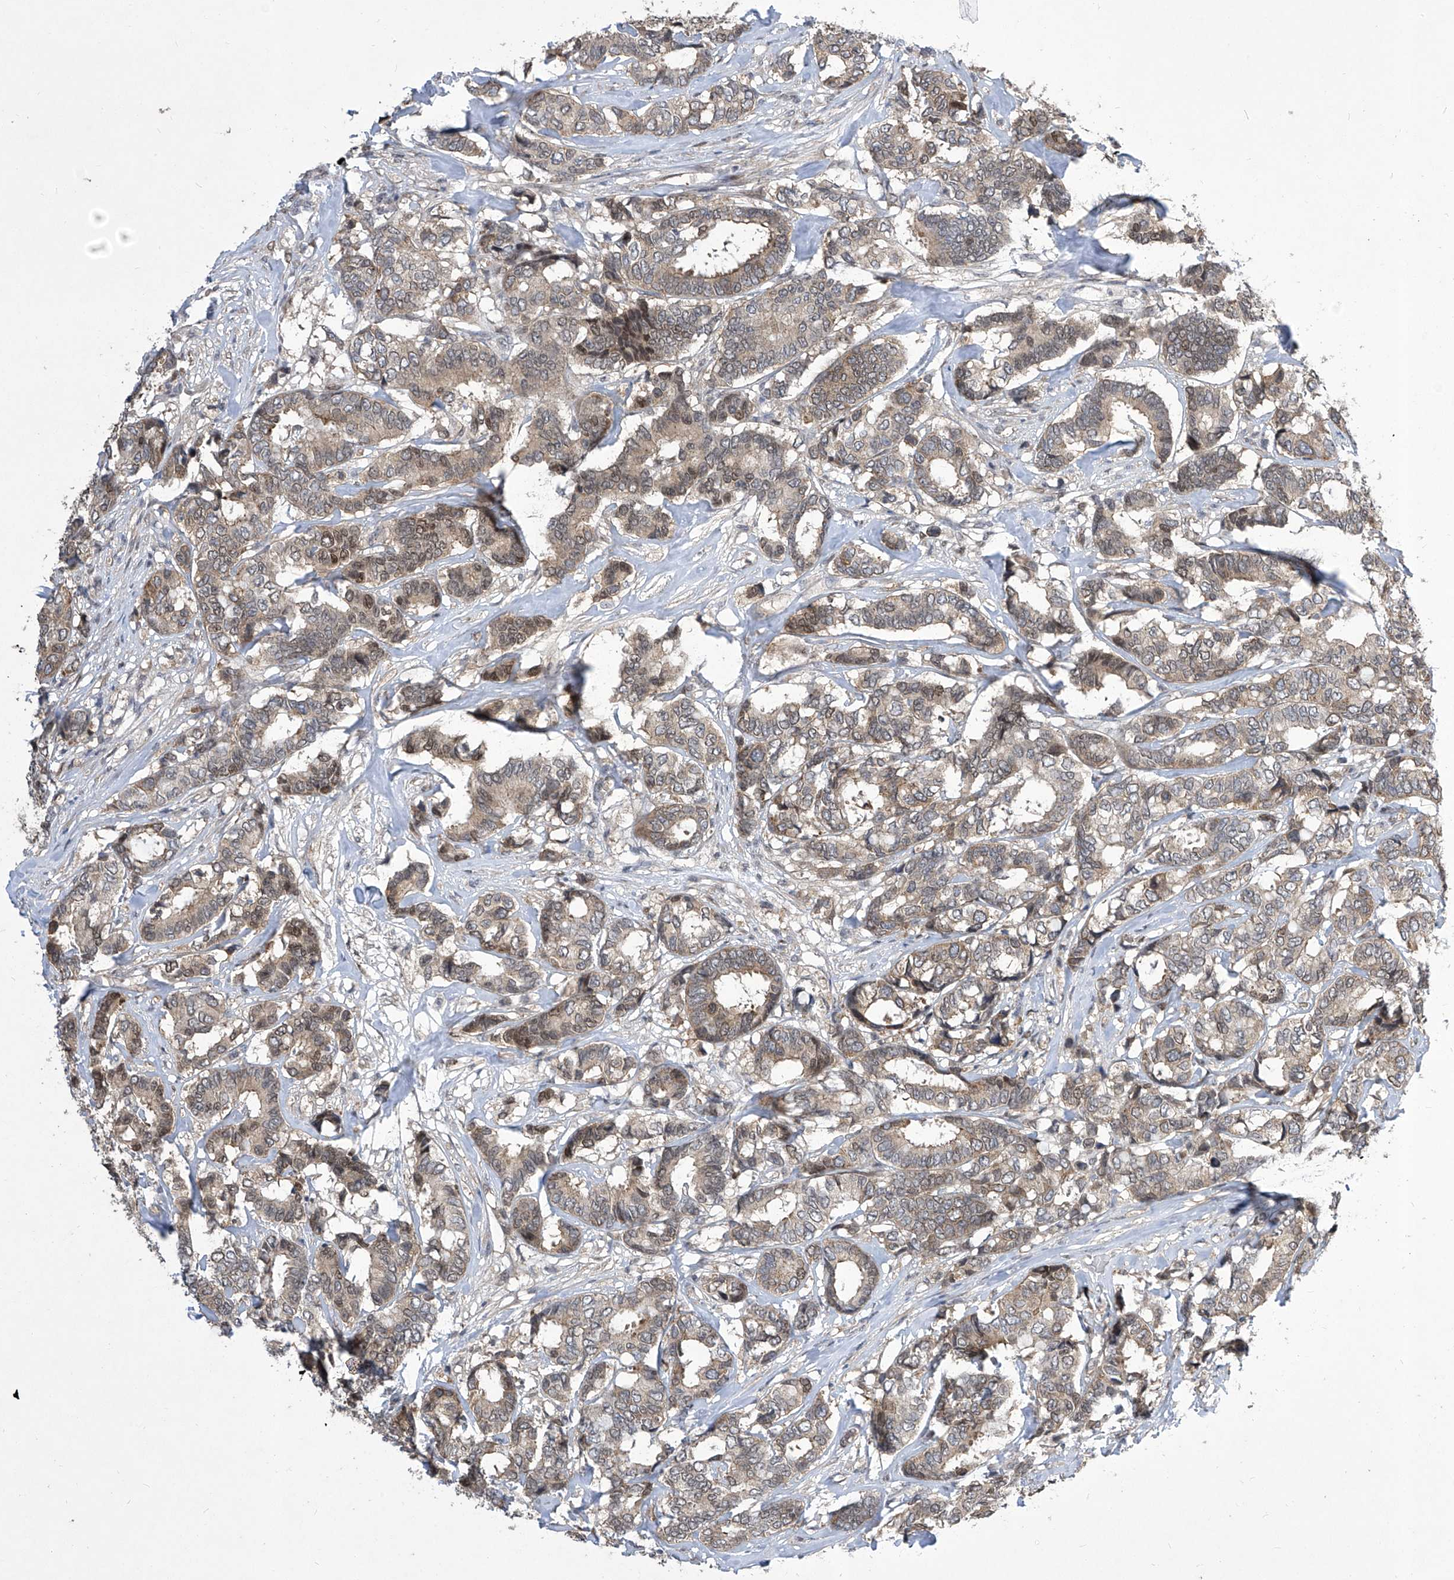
{"staining": {"intensity": "weak", "quantity": ">75%", "location": "cytoplasmic/membranous"}, "tissue": "breast cancer", "cell_type": "Tumor cells", "image_type": "cancer", "snomed": [{"axis": "morphology", "description": "Duct carcinoma"}, {"axis": "topography", "description": "Breast"}], "caption": "An immunohistochemistry (IHC) histopathology image of tumor tissue is shown. Protein staining in brown labels weak cytoplasmic/membranous positivity in breast cancer (intraductal carcinoma) within tumor cells. The staining was performed using DAB (3,3'-diaminobenzidine), with brown indicating positive protein expression. Nuclei are stained blue with hematoxylin.", "gene": "CETN2", "patient": {"sex": "female", "age": 87}}